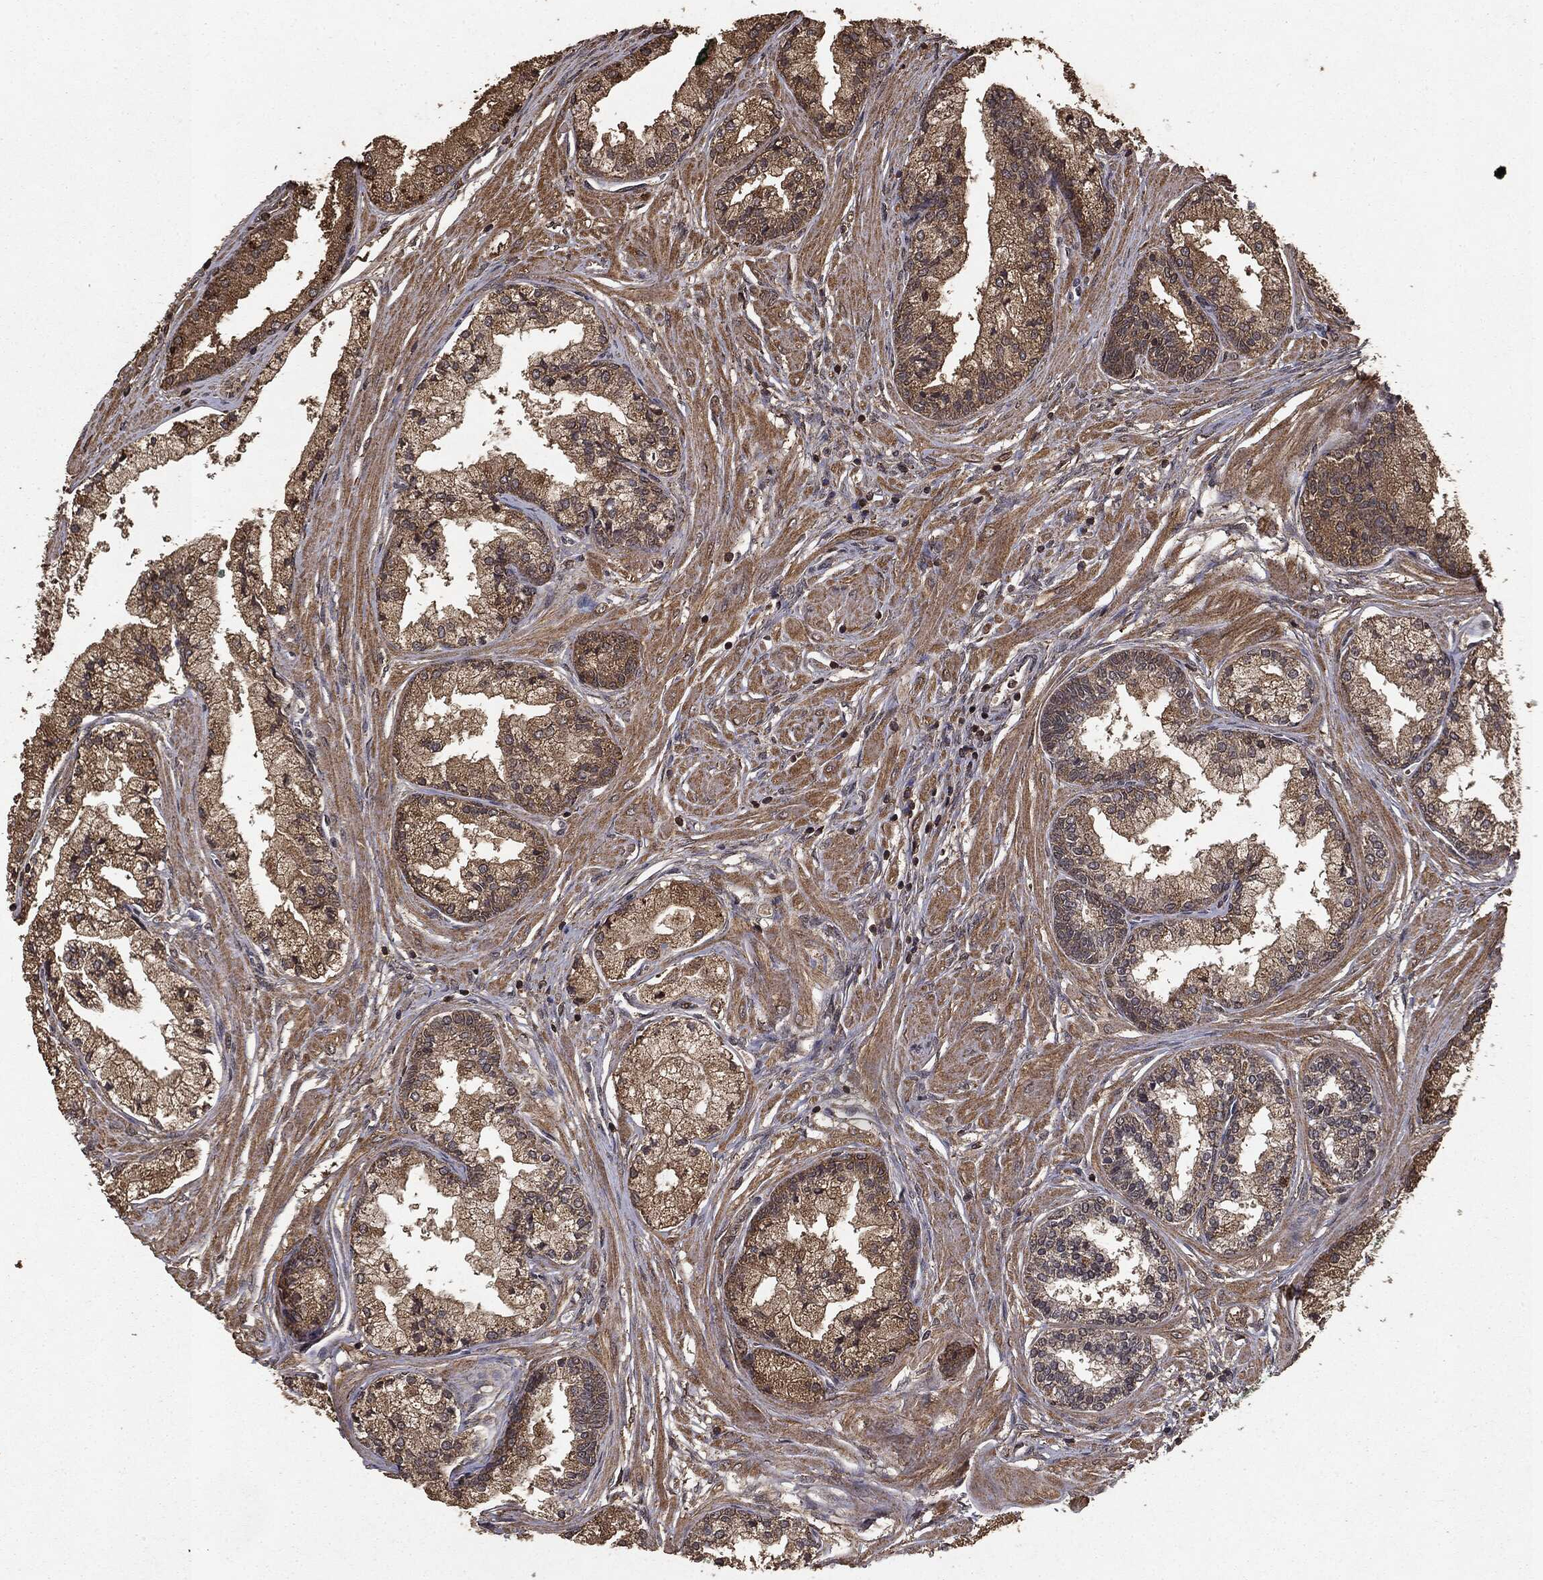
{"staining": {"intensity": "weak", "quantity": "25%-75%", "location": "cytoplasmic/membranous"}, "tissue": "prostate cancer", "cell_type": "Tumor cells", "image_type": "cancer", "snomed": [{"axis": "morphology", "description": "Adenocarcinoma, High grade"}, {"axis": "topography", "description": "Prostate"}], "caption": "A brown stain labels weak cytoplasmic/membranous staining of a protein in high-grade adenocarcinoma (prostate) tumor cells.", "gene": "NME1", "patient": {"sex": "male", "age": 66}}